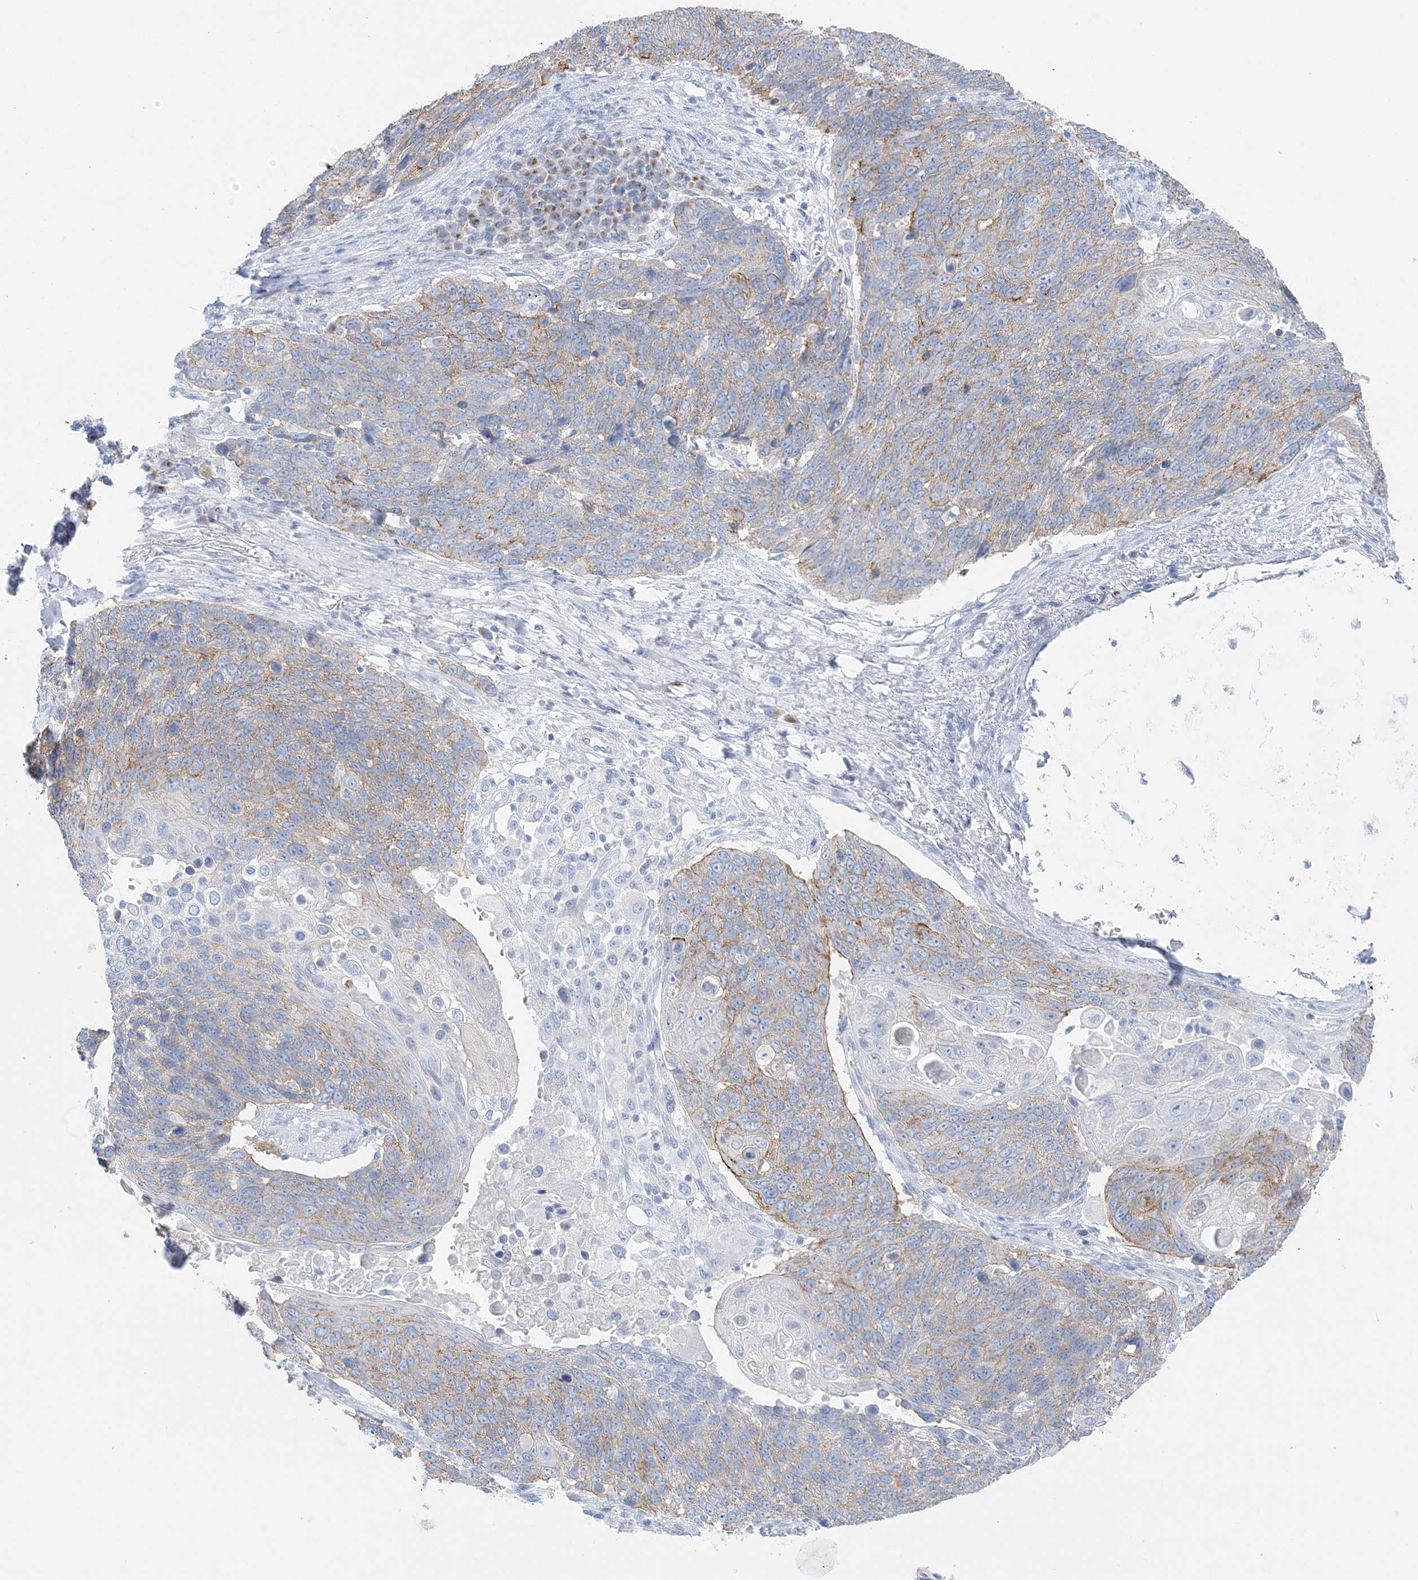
{"staining": {"intensity": "moderate", "quantity": "25%-75%", "location": "cytoplasmic/membranous"}, "tissue": "lung cancer", "cell_type": "Tumor cells", "image_type": "cancer", "snomed": [{"axis": "morphology", "description": "Squamous cell carcinoma, NOS"}, {"axis": "topography", "description": "Lung"}], "caption": "This histopathology image displays lung cancer stained with IHC to label a protein in brown. The cytoplasmic/membranous of tumor cells show moderate positivity for the protein. Nuclei are counter-stained blue.", "gene": "SLC5A6", "patient": {"sex": "male", "age": 66}}